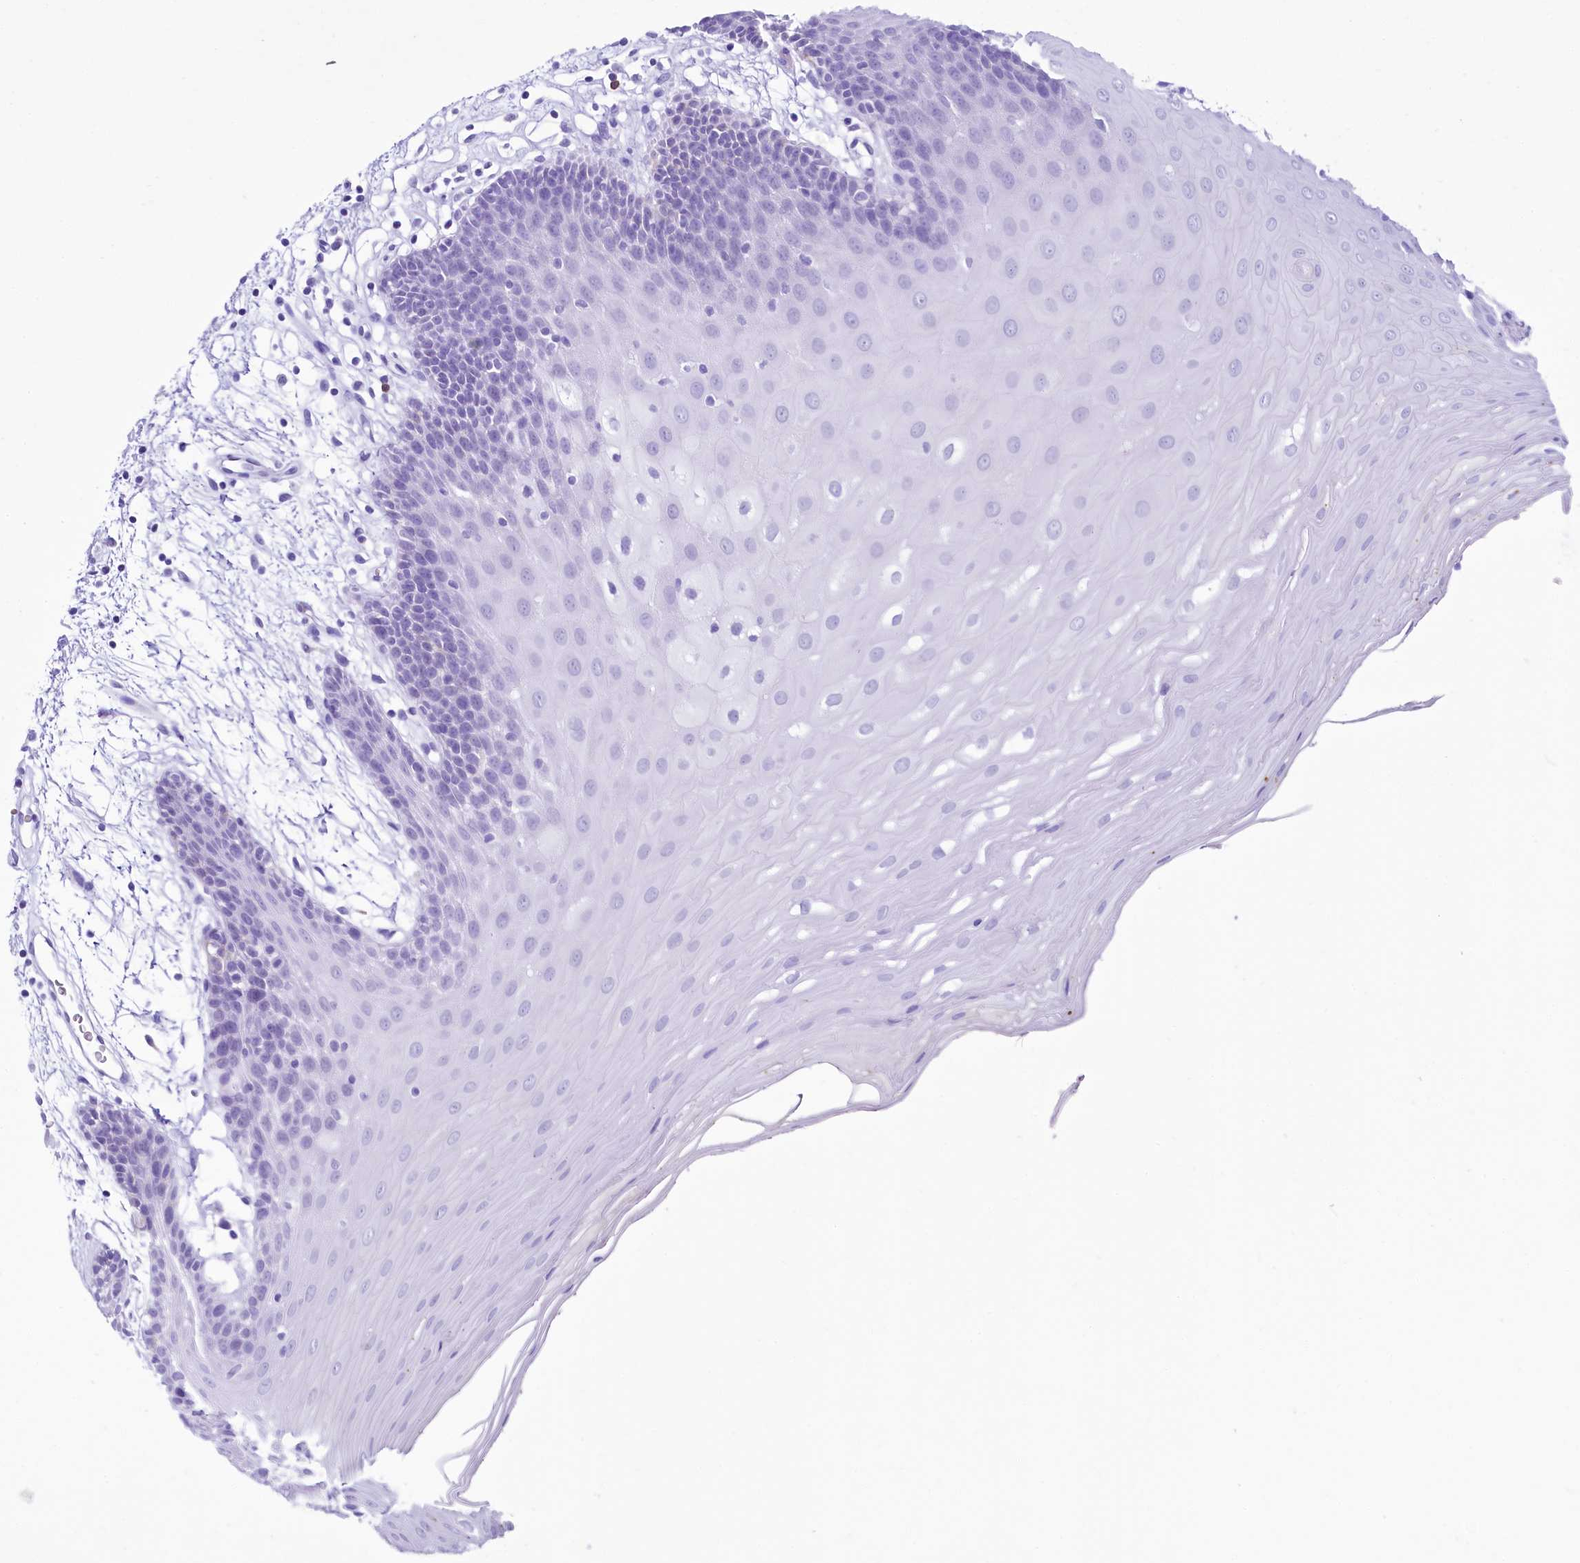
{"staining": {"intensity": "negative", "quantity": "none", "location": "none"}, "tissue": "oral mucosa", "cell_type": "Squamous epithelial cells", "image_type": "normal", "snomed": [{"axis": "morphology", "description": "Normal tissue, NOS"}, {"axis": "topography", "description": "Skeletal muscle"}, {"axis": "topography", "description": "Oral tissue"}, {"axis": "topography", "description": "Salivary gland"}, {"axis": "topography", "description": "Peripheral nerve tissue"}], "caption": "There is no significant staining in squamous epithelial cells of oral mucosa. (DAB immunohistochemistry (IHC) visualized using brightfield microscopy, high magnification).", "gene": "BANK1", "patient": {"sex": "male", "age": 54}}